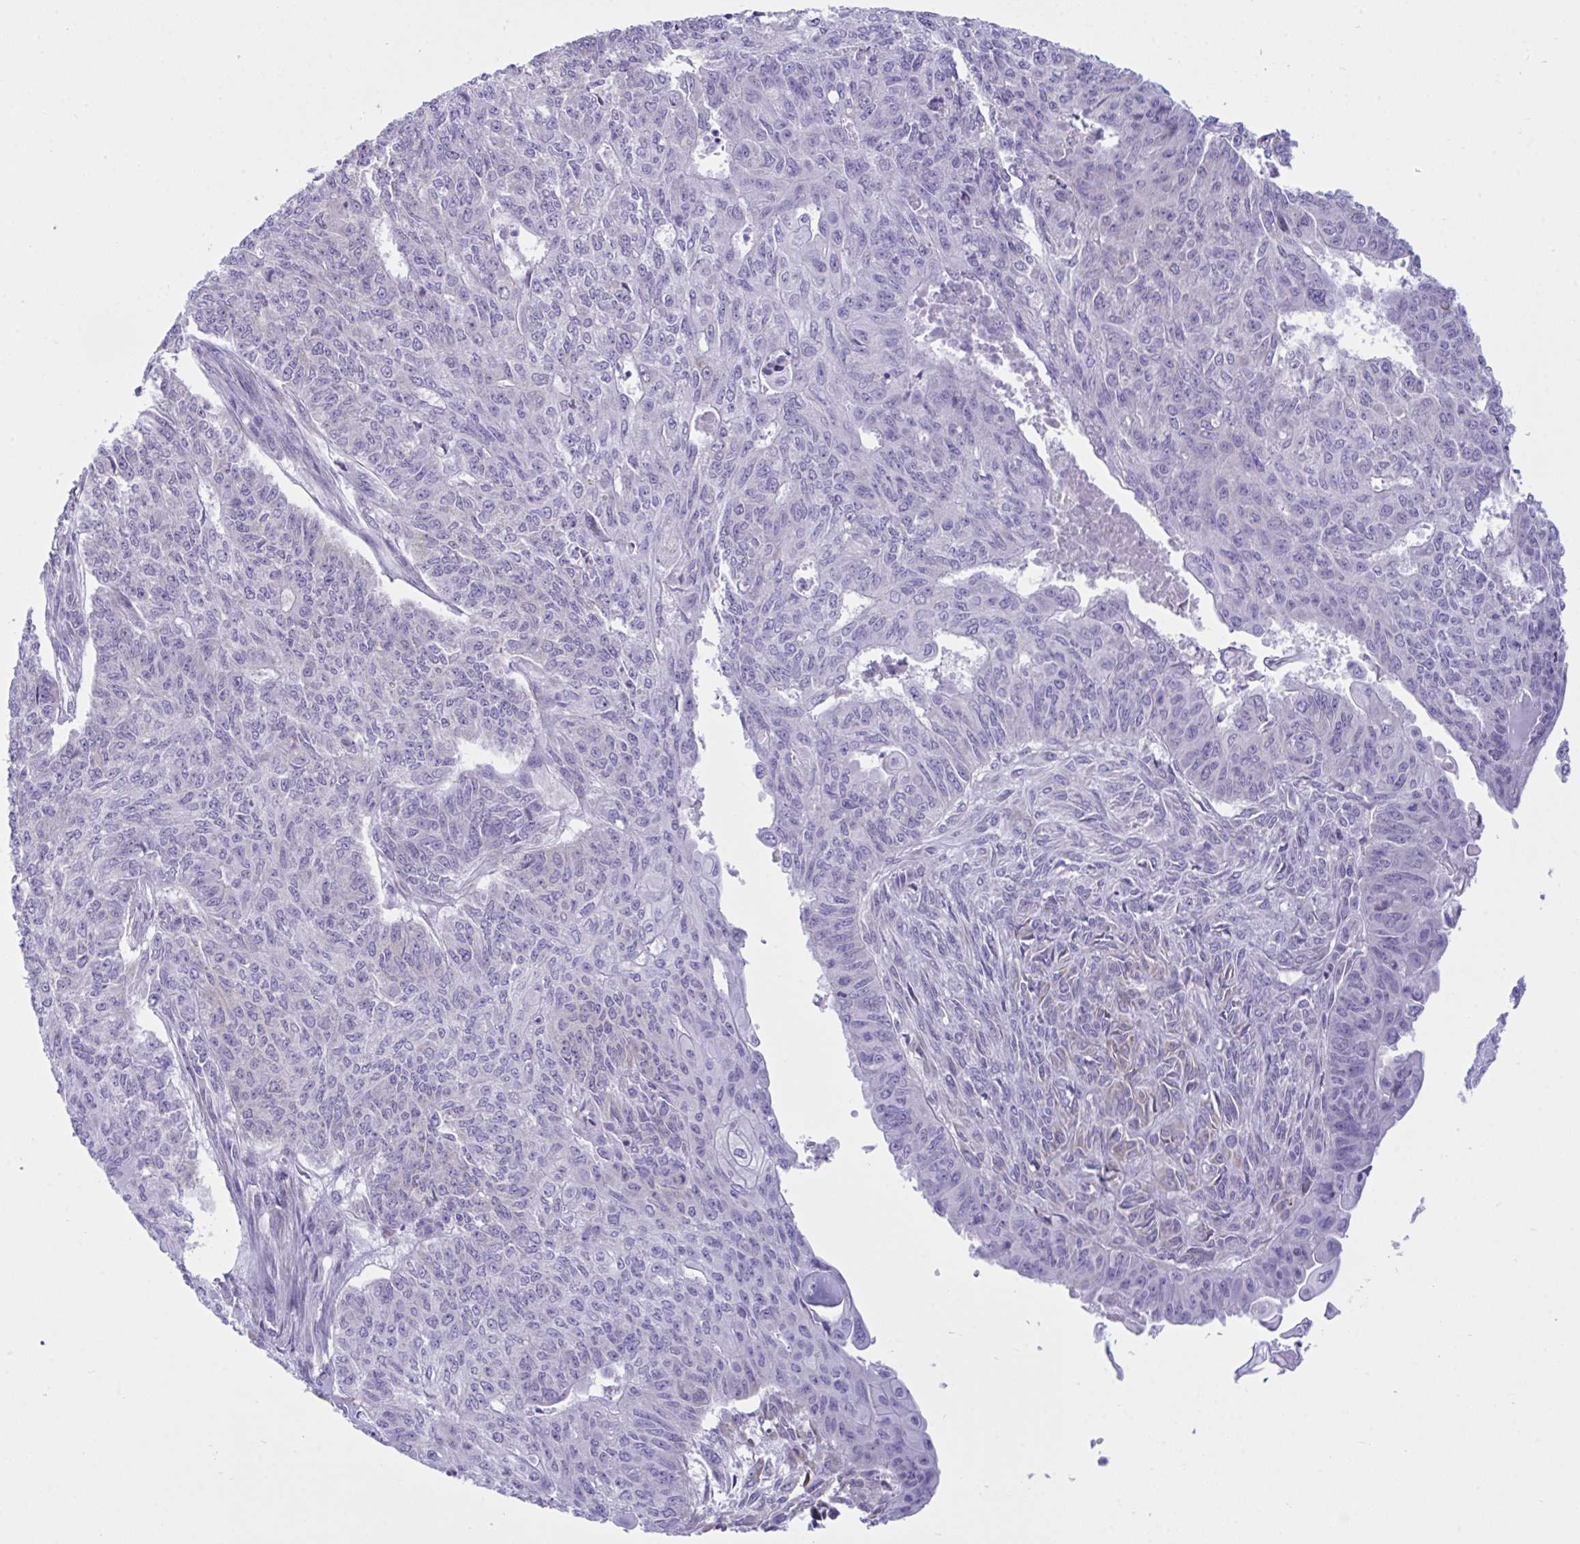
{"staining": {"intensity": "weak", "quantity": "<25%", "location": "cytoplasmic/membranous"}, "tissue": "endometrial cancer", "cell_type": "Tumor cells", "image_type": "cancer", "snomed": [{"axis": "morphology", "description": "Adenocarcinoma, NOS"}, {"axis": "topography", "description": "Endometrium"}], "caption": "A high-resolution micrograph shows immunohistochemistry staining of endometrial adenocarcinoma, which displays no significant positivity in tumor cells. The staining was performed using DAB to visualize the protein expression in brown, while the nuclei were stained in blue with hematoxylin (Magnification: 20x).", "gene": "BBS1", "patient": {"sex": "female", "age": 32}}